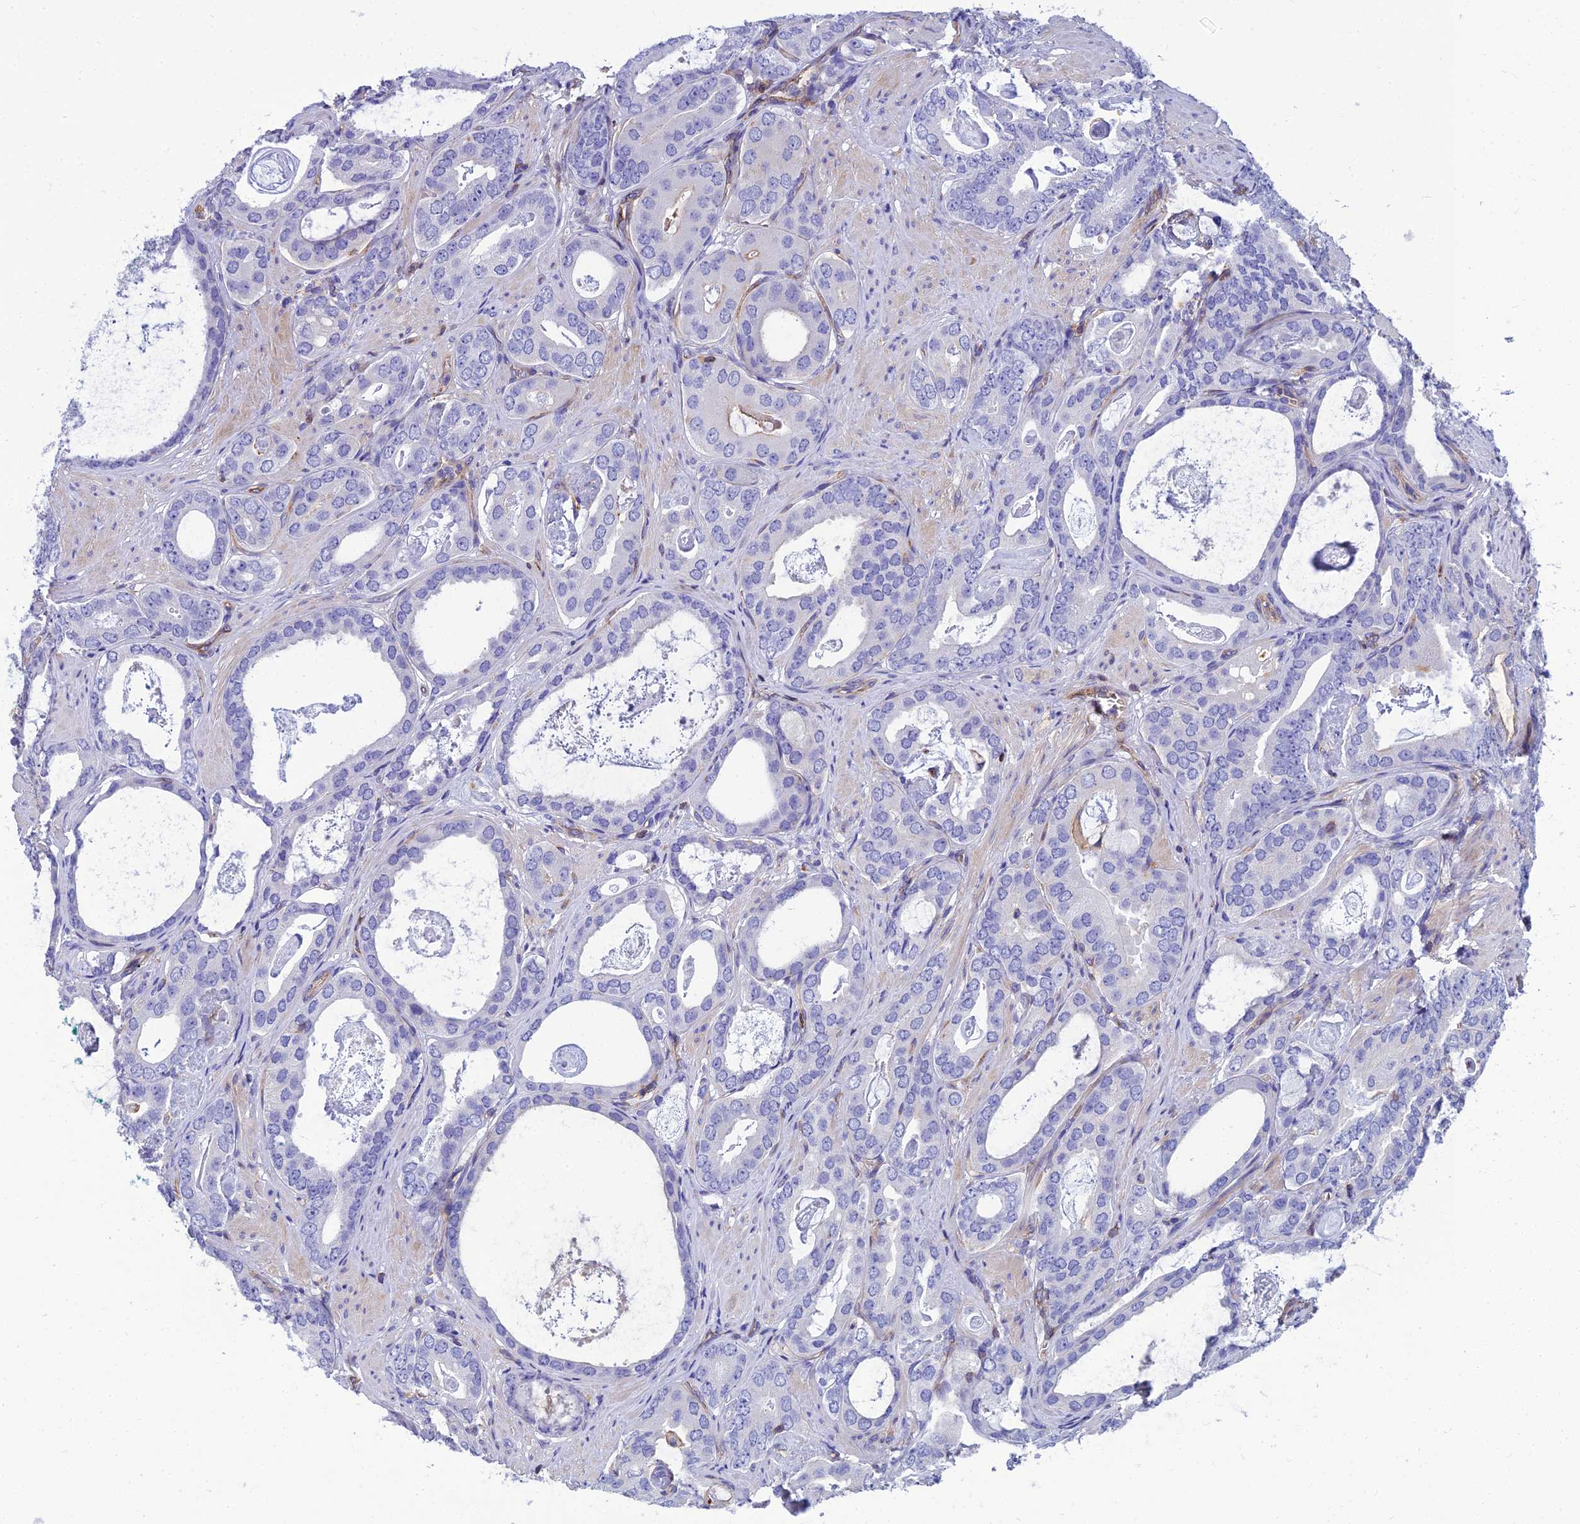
{"staining": {"intensity": "negative", "quantity": "none", "location": "none"}, "tissue": "prostate cancer", "cell_type": "Tumor cells", "image_type": "cancer", "snomed": [{"axis": "morphology", "description": "Adenocarcinoma, Low grade"}, {"axis": "topography", "description": "Prostate"}], "caption": "IHC of human prostate cancer (adenocarcinoma (low-grade)) shows no positivity in tumor cells. The staining is performed using DAB (3,3'-diaminobenzidine) brown chromogen with nuclei counter-stained in using hematoxylin.", "gene": "PPP1R18", "patient": {"sex": "male", "age": 71}}